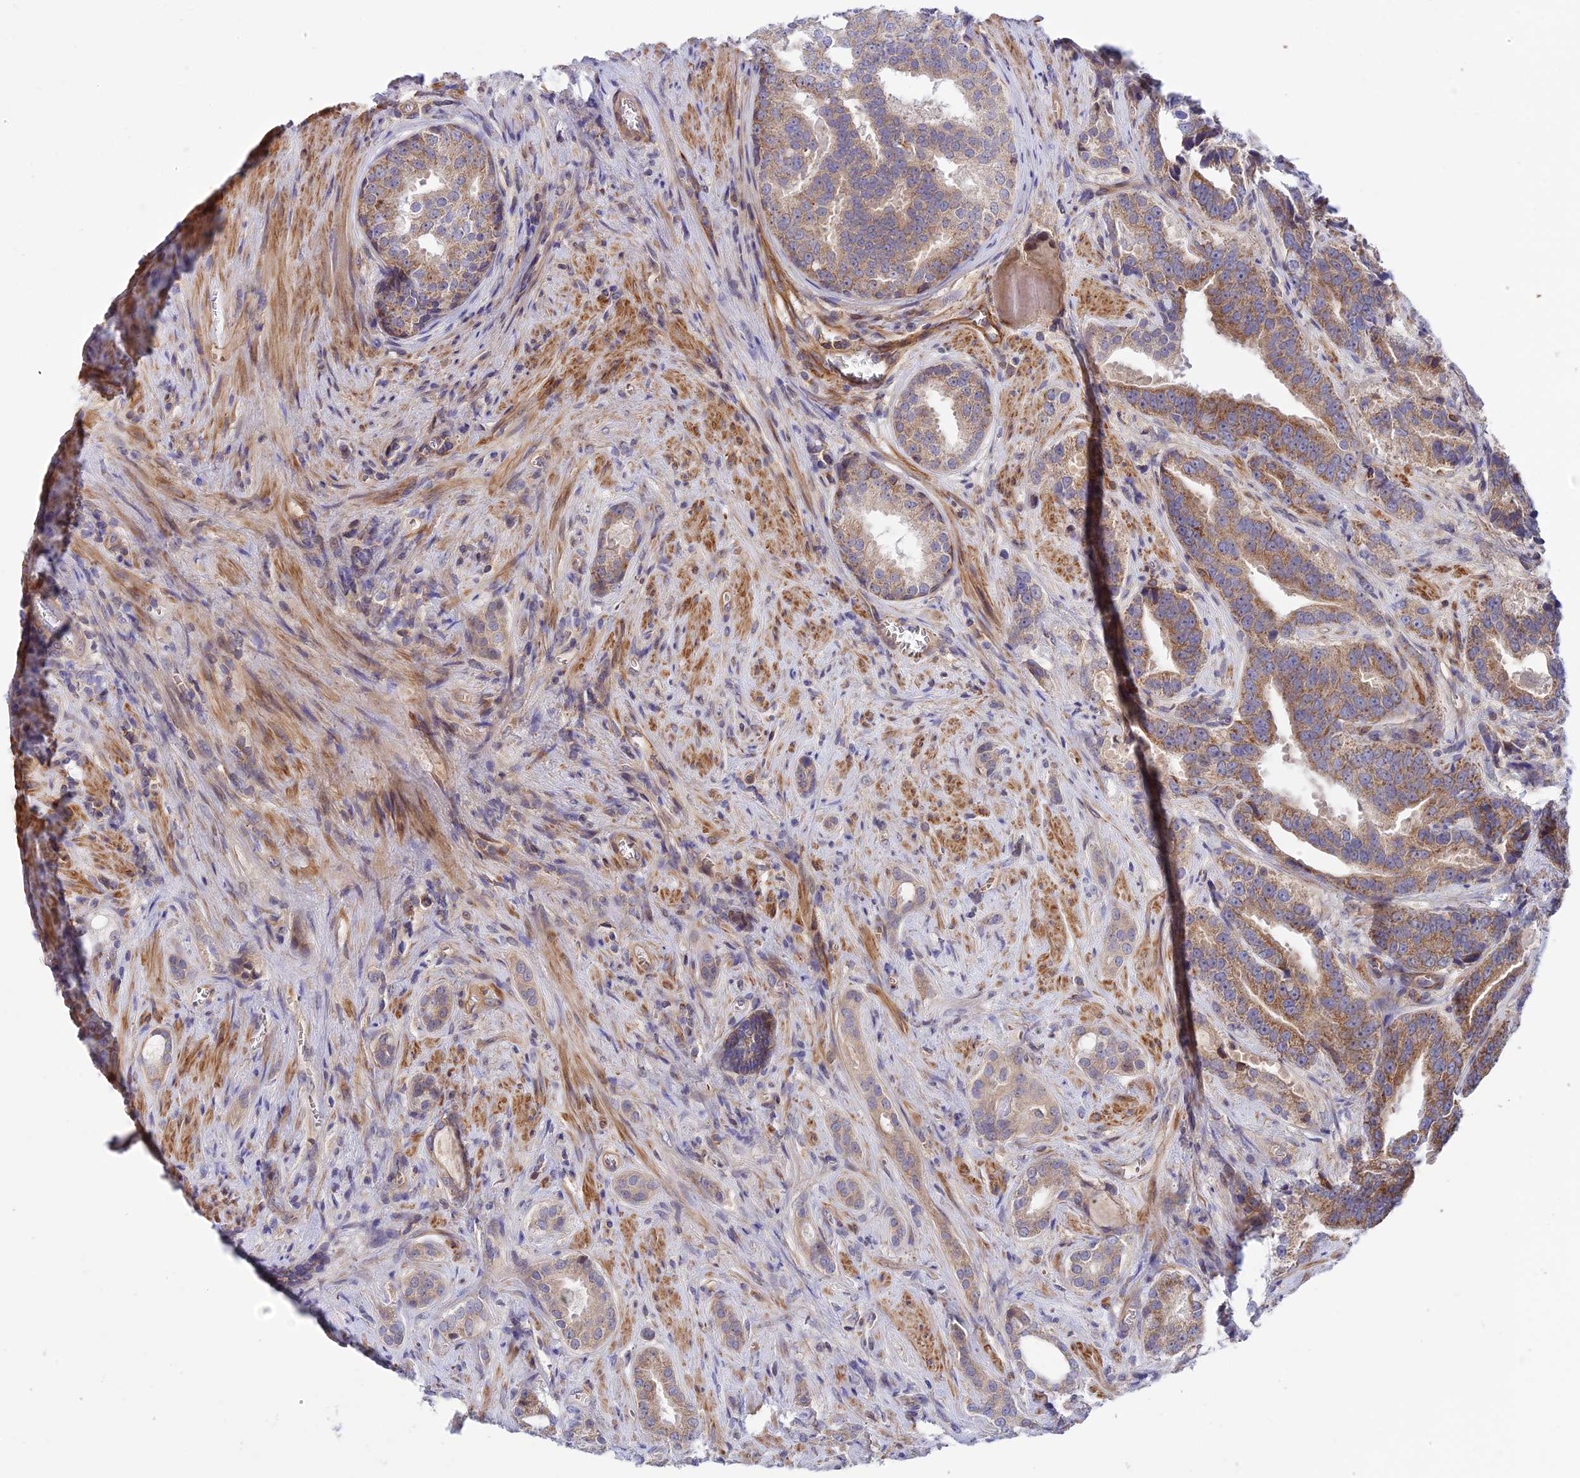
{"staining": {"intensity": "moderate", "quantity": ">75%", "location": "cytoplasmic/membranous"}, "tissue": "prostate cancer", "cell_type": "Tumor cells", "image_type": "cancer", "snomed": [{"axis": "morphology", "description": "Adenocarcinoma, High grade"}, {"axis": "topography", "description": "Prostate"}], "caption": "Immunohistochemistry (IHC) photomicrograph of neoplastic tissue: human prostate cancer (adenocarcinoma (high-grade)) stained using IHC reveals medium levels of moderate protein expression localized specifically in the cytoplasmic/membranous of tumor cells, appearing as a cytoplasmic/membranous brown color.", "gene": "TRIM43B", "patient": {"sex": "male", "age": 55}}